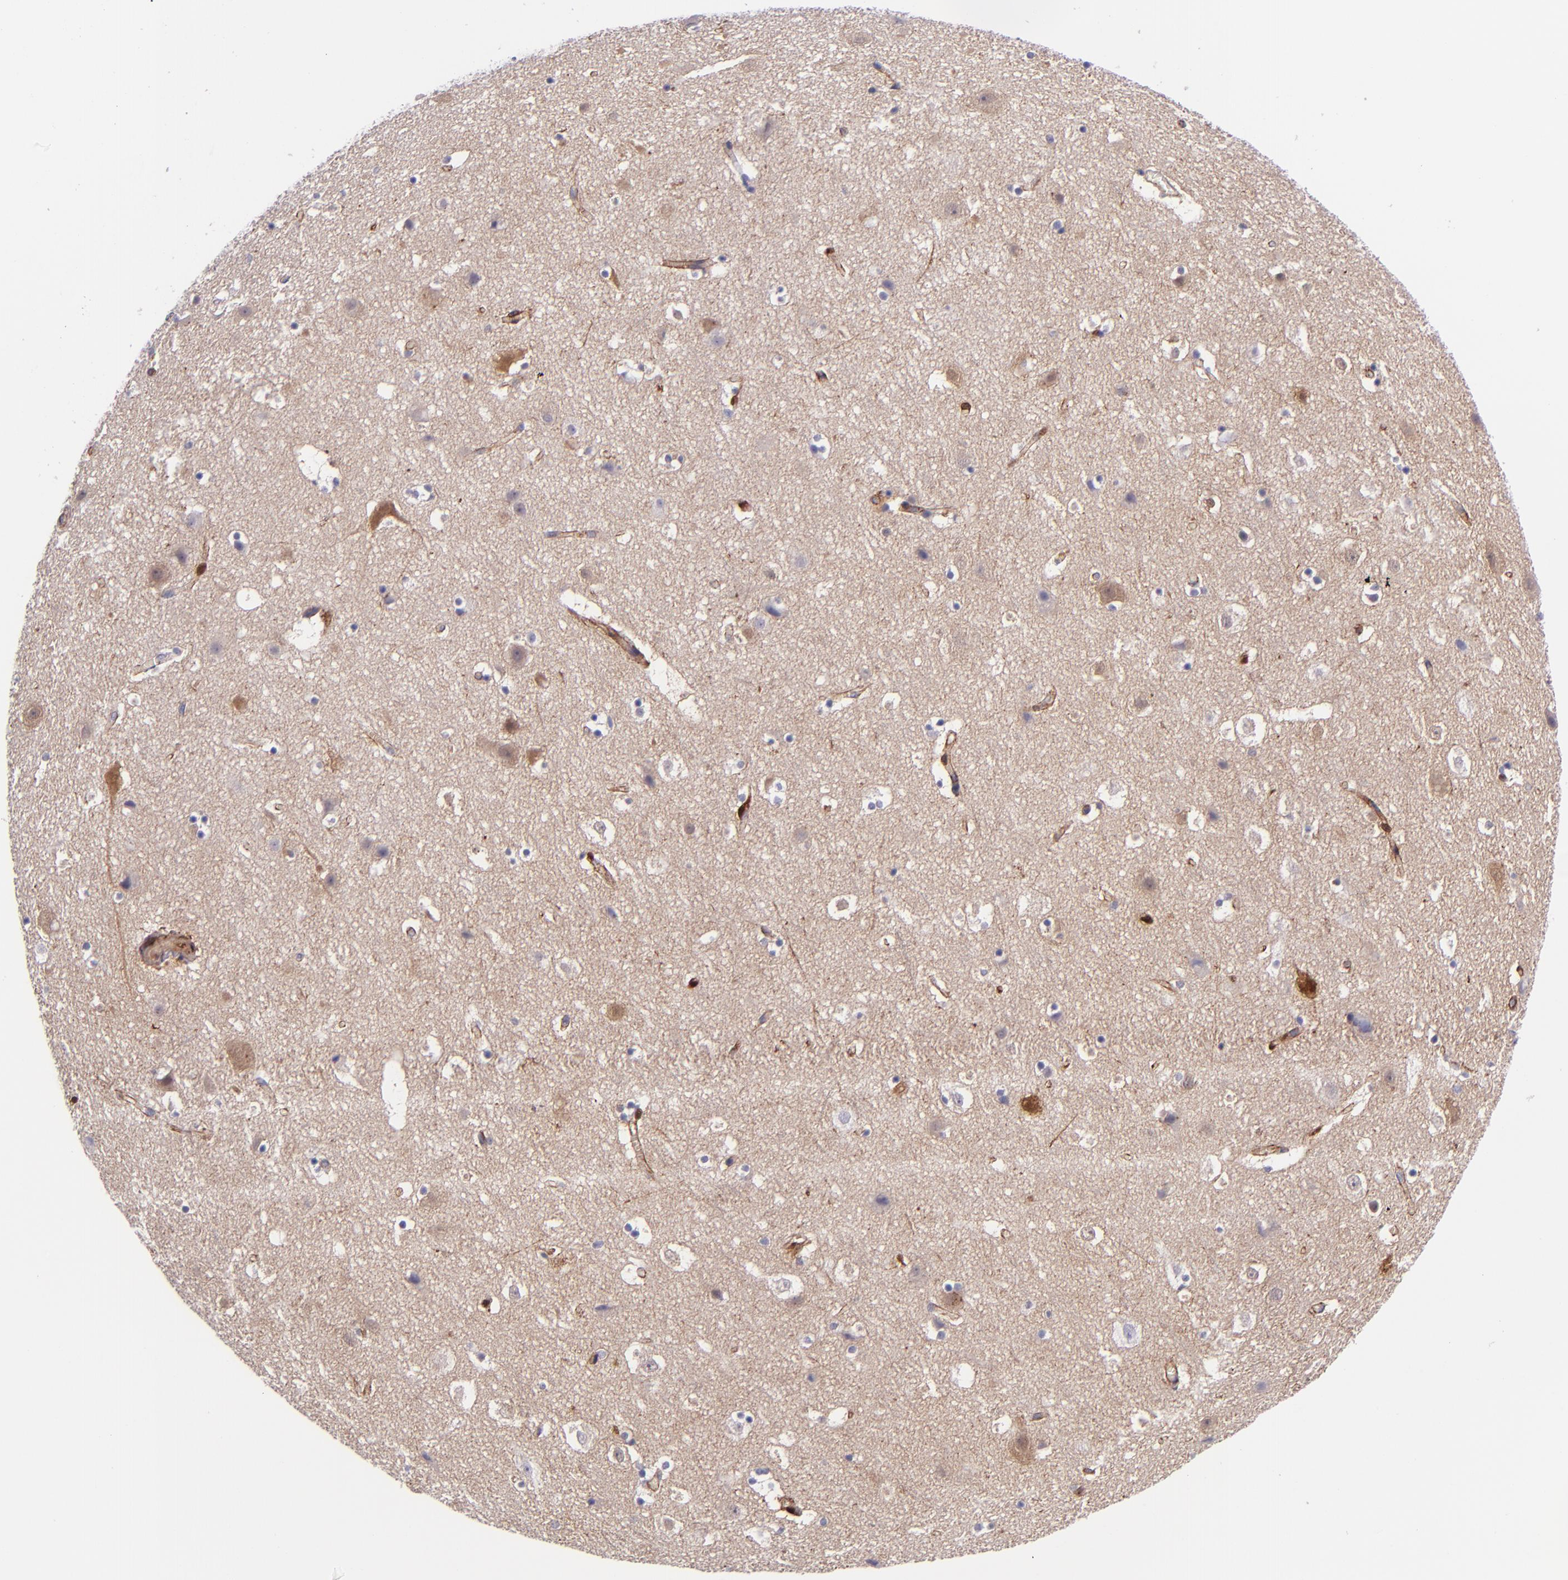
{"staining": {"intensity": "moderate", "quantity": ">75%", "location": "cytoplasmic/membranous"}, "tissue": "cerebral cortex", "cell_type": "Endothelial cells", "image_type": "normal", "snomed": [{"axis": "morphology", "description": "Normal tissue, NOS"}, {"axis": "topography", "description": "Cerebral cortex"}], "caption": "IHC image of unremarkable cerebral cortex: human cerebral cortex stained using immunohistochemistry (IHC) reveals medium levels of moderate protein expression localized specifically in the cytoplasmic/membranous of endothelial cells, appearing as a cytoplasmic/membranous brown color.", "gene": "LGALS1", "patient": {"sex": "male", "age": 45}}